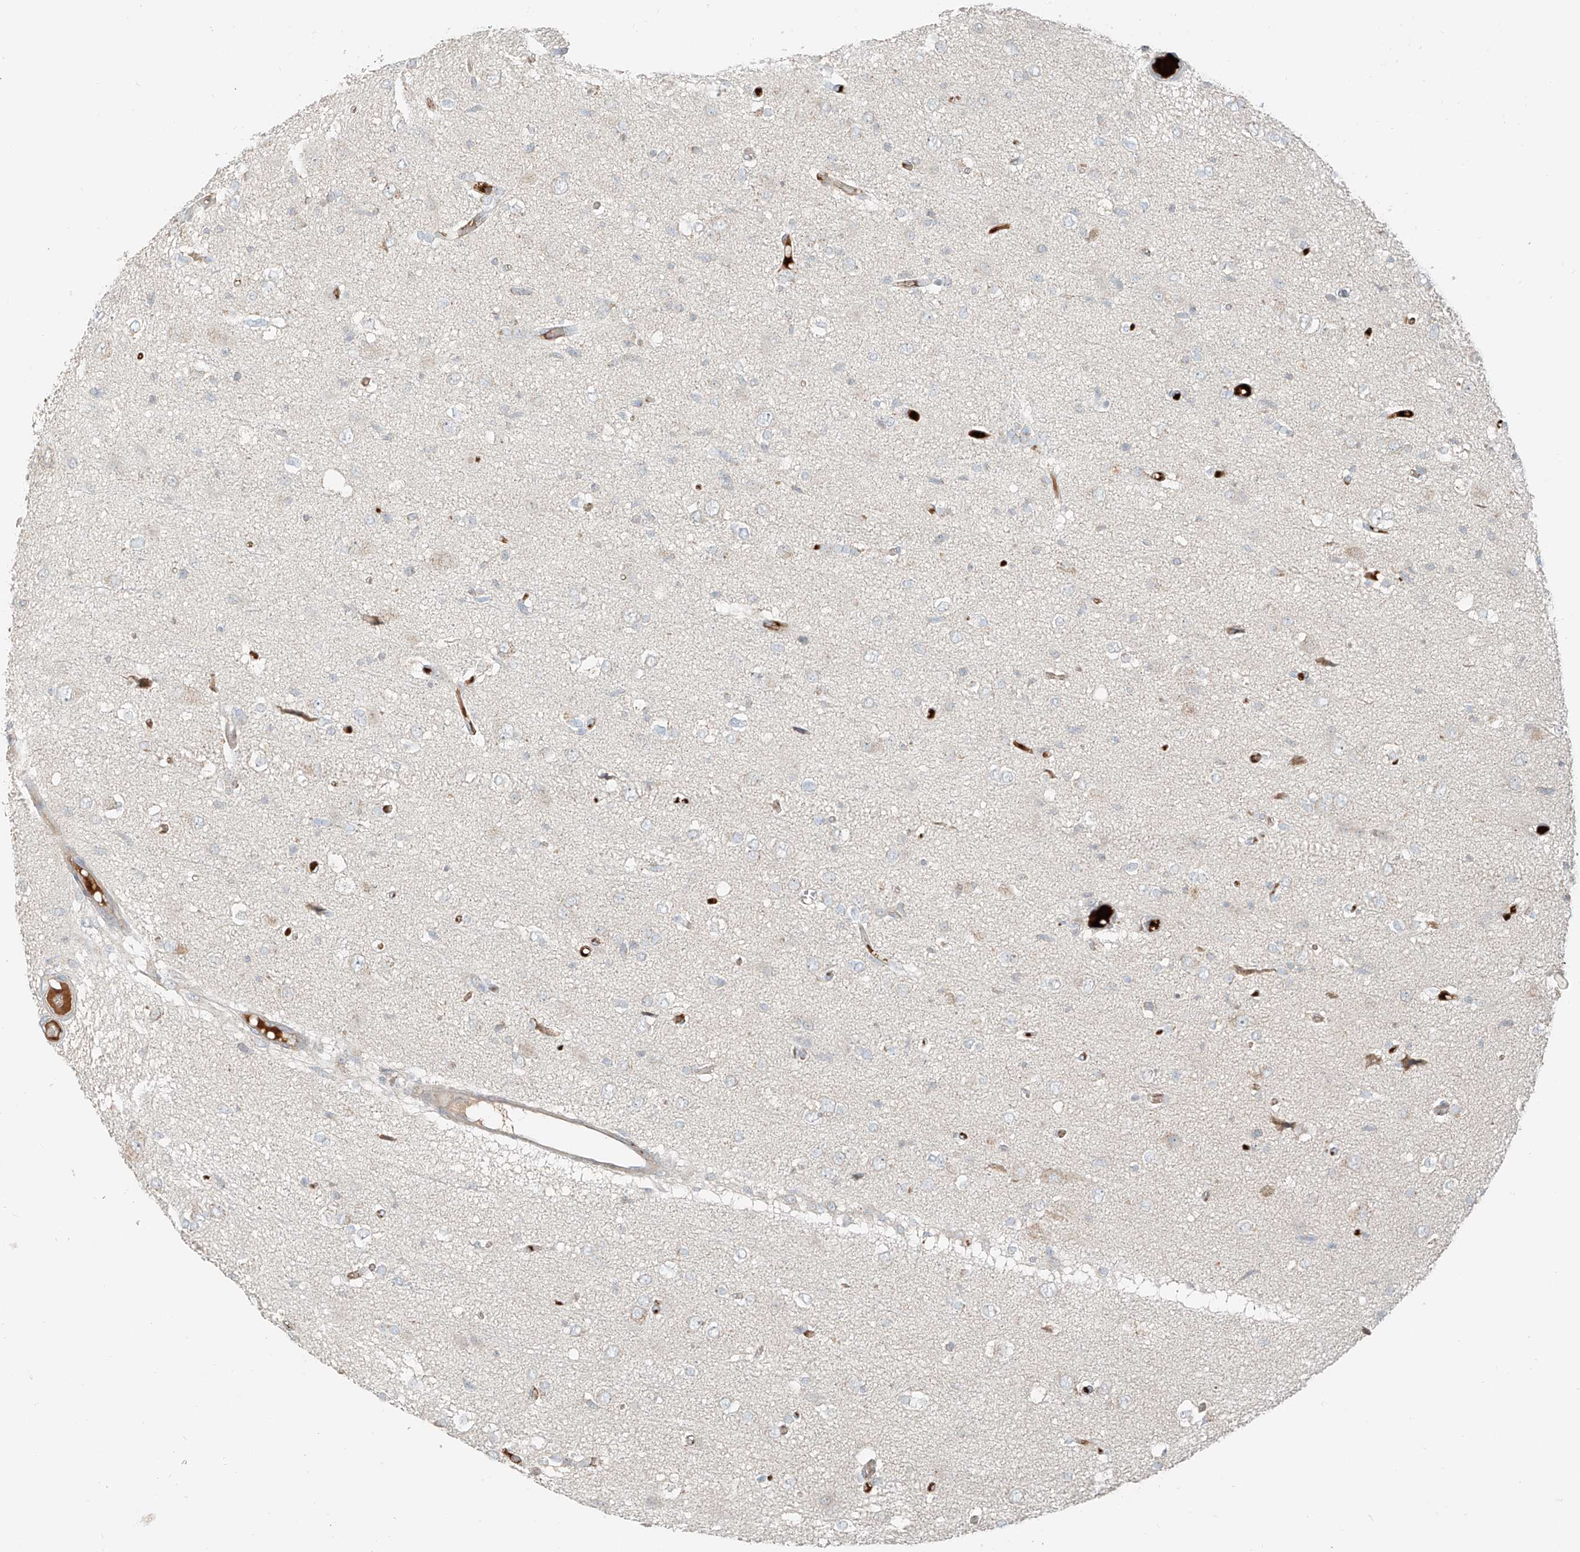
{"staining": {"intensity": "negative", "quantity": "none", "location": "none"}, "tissue": "glioma", "cell_type": "Tumor cells", "image_type": "cancer", "snomed": [{"axis": "morphology", "description": "Glioma, malignant, High grade"}, {"axis": "topography", "description": "Brain"}], "caption": "Tumor cells are negative for brown protein staining in glioma.", "gene": "FSTL1", "patient": {"sex": "female", "age": 59}}